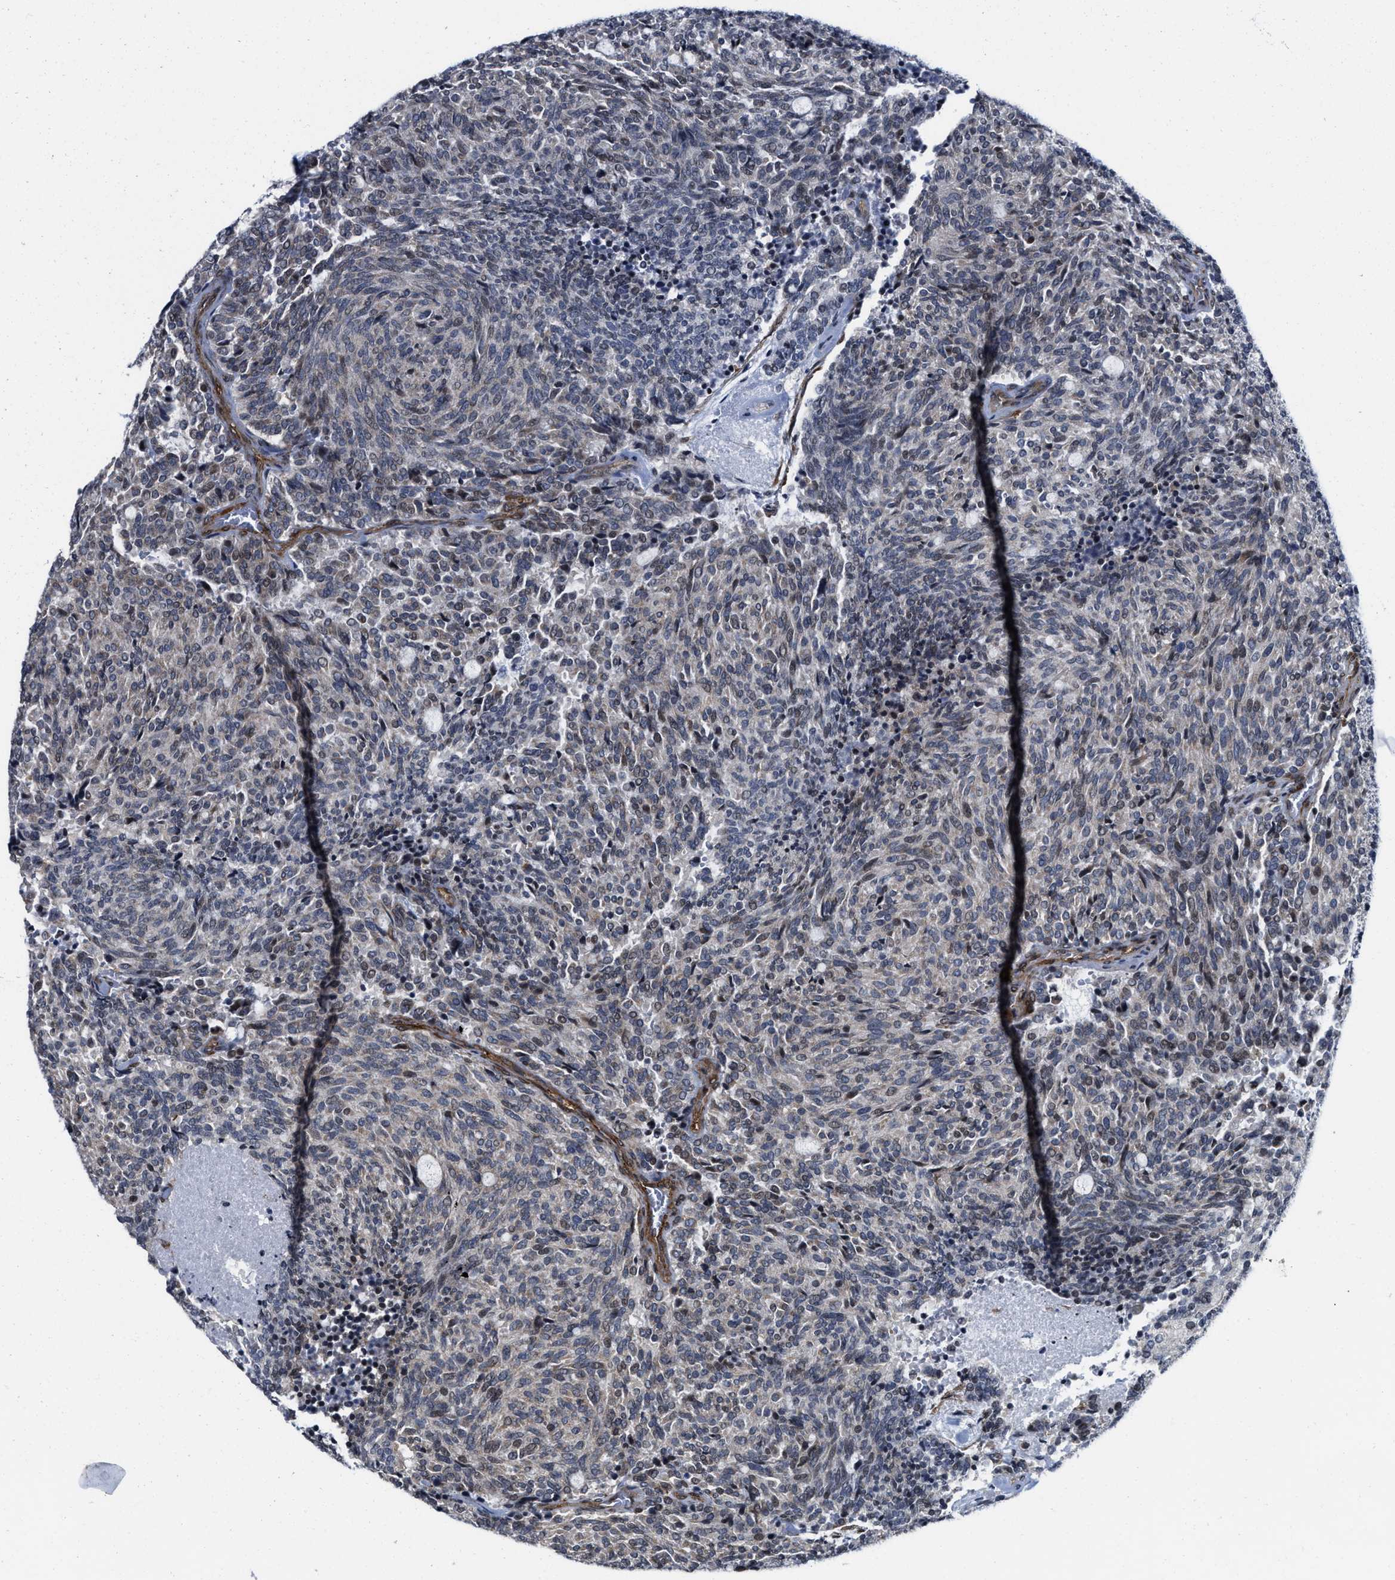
{"staining": {"intensity": "negative", "quantity": "none", "location": "none"}, "tissue": "carcinoid", "cell_type": "Tumor cells", "image_type": "cancer", "snomed": [{"axis": "morphology", "description": "Carcinoid, malignant, NOS"}, {"axis": "topography", "description": "Pancreas"}], "caption": "Immunohistochemical staining of malignant carcinoid reveals no significant expression in tumor cells.", "gene": "TGFB1I1", "patient": {"sex": "female", "age": 54}}